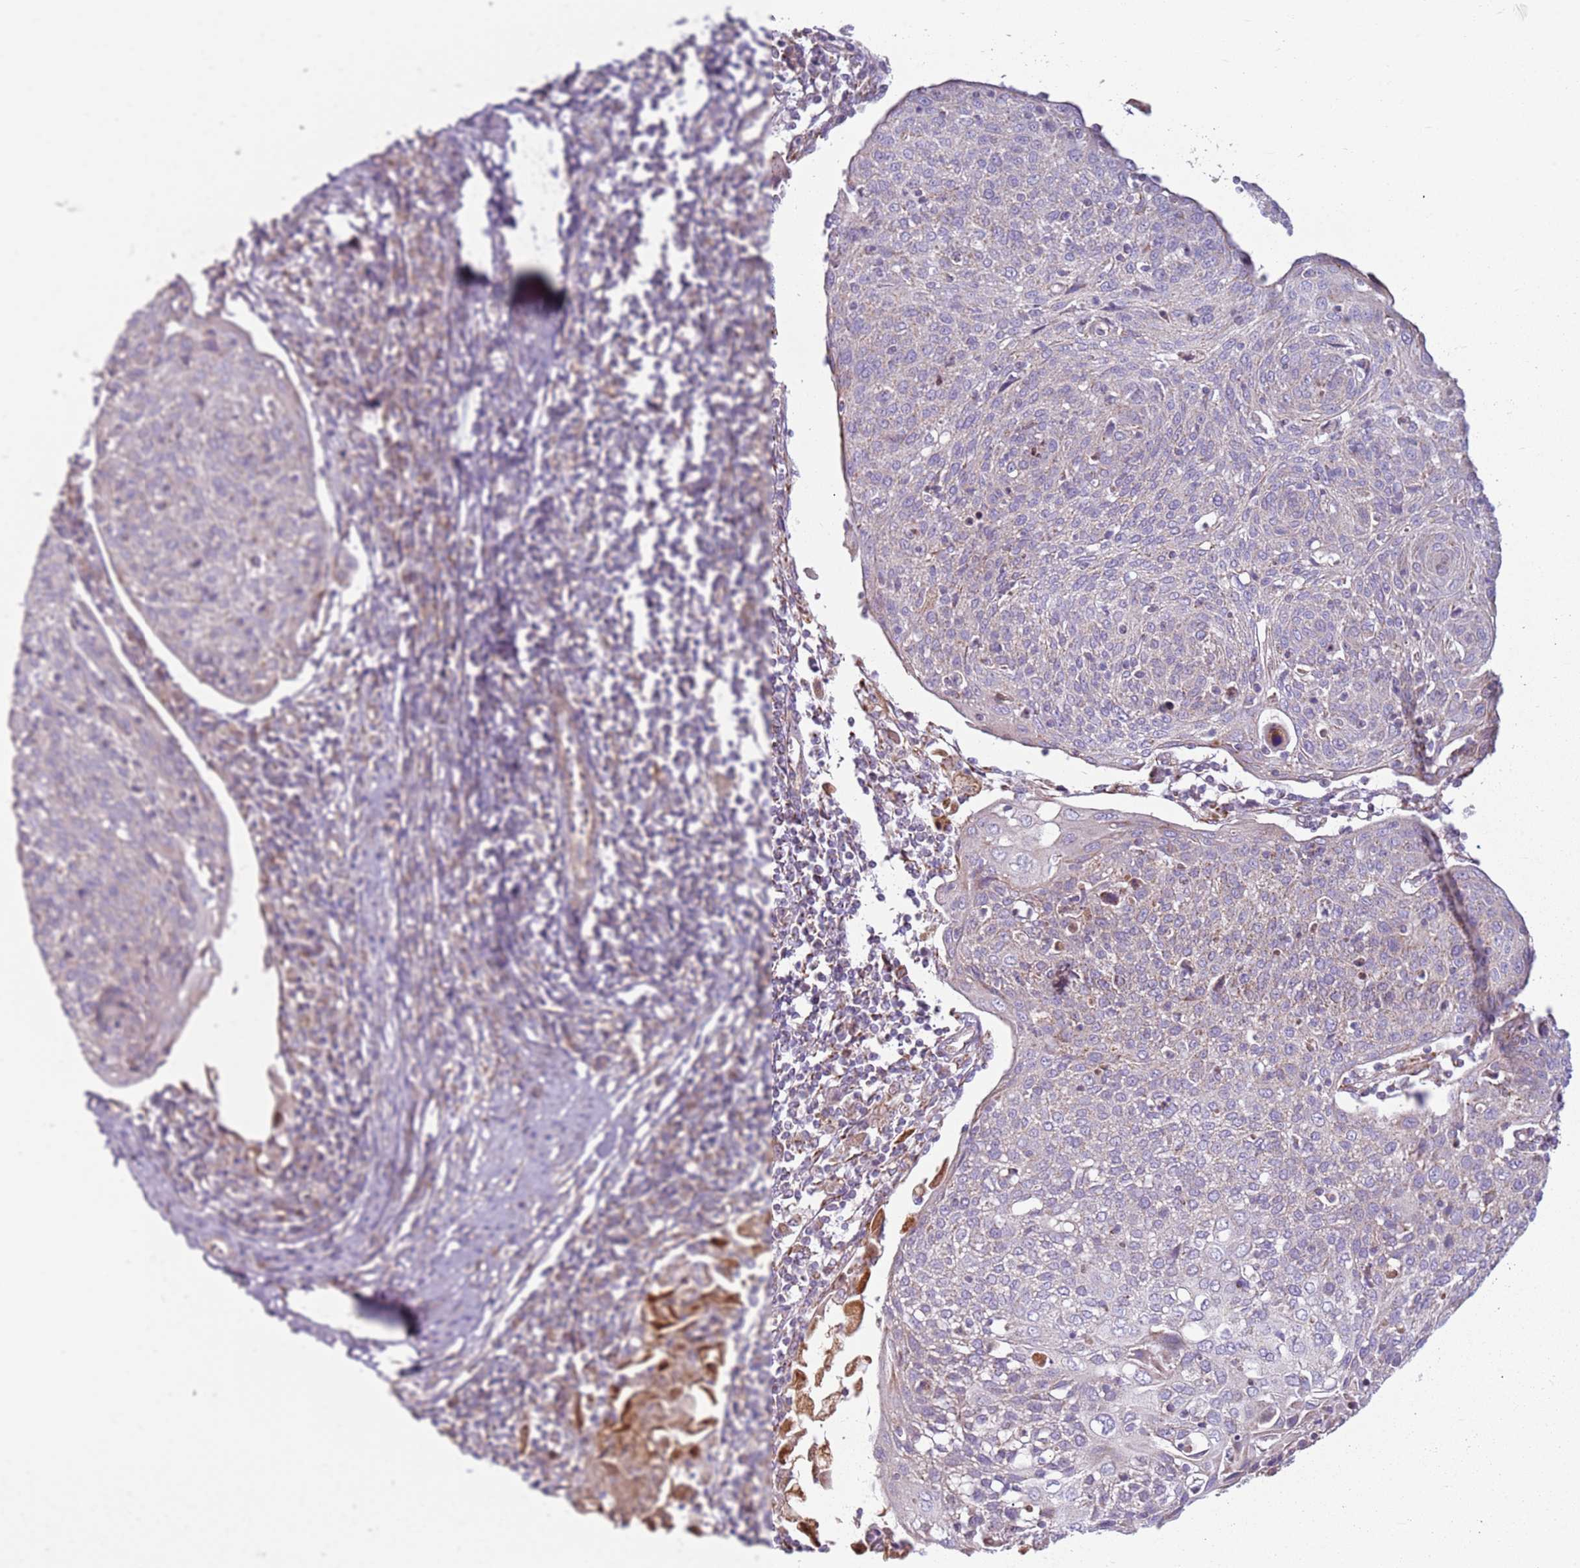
{"staining": {"intensity": "negative", "quantity": "none", "location": "none"}, "tissue": "cervical cancer", "cell_type": "Tumor cells", "image_type": "cancer", "snomed": [{"axis": "morphology", "description": "Squamous cell carcinoma, NOS"}, {"axis": "topography", "description": "Cervix"}], "caption": "DAB immunohistochemical staining of human cervical squamous cell carcinoma demonstrates no significant positivity in tumor cells. (DAB immunohistochemistry (IHC) visualized using brightfield microscopy, high magnification).", "gene": "TMEM200C", "patient": {"sex": "female", "age": 67}}